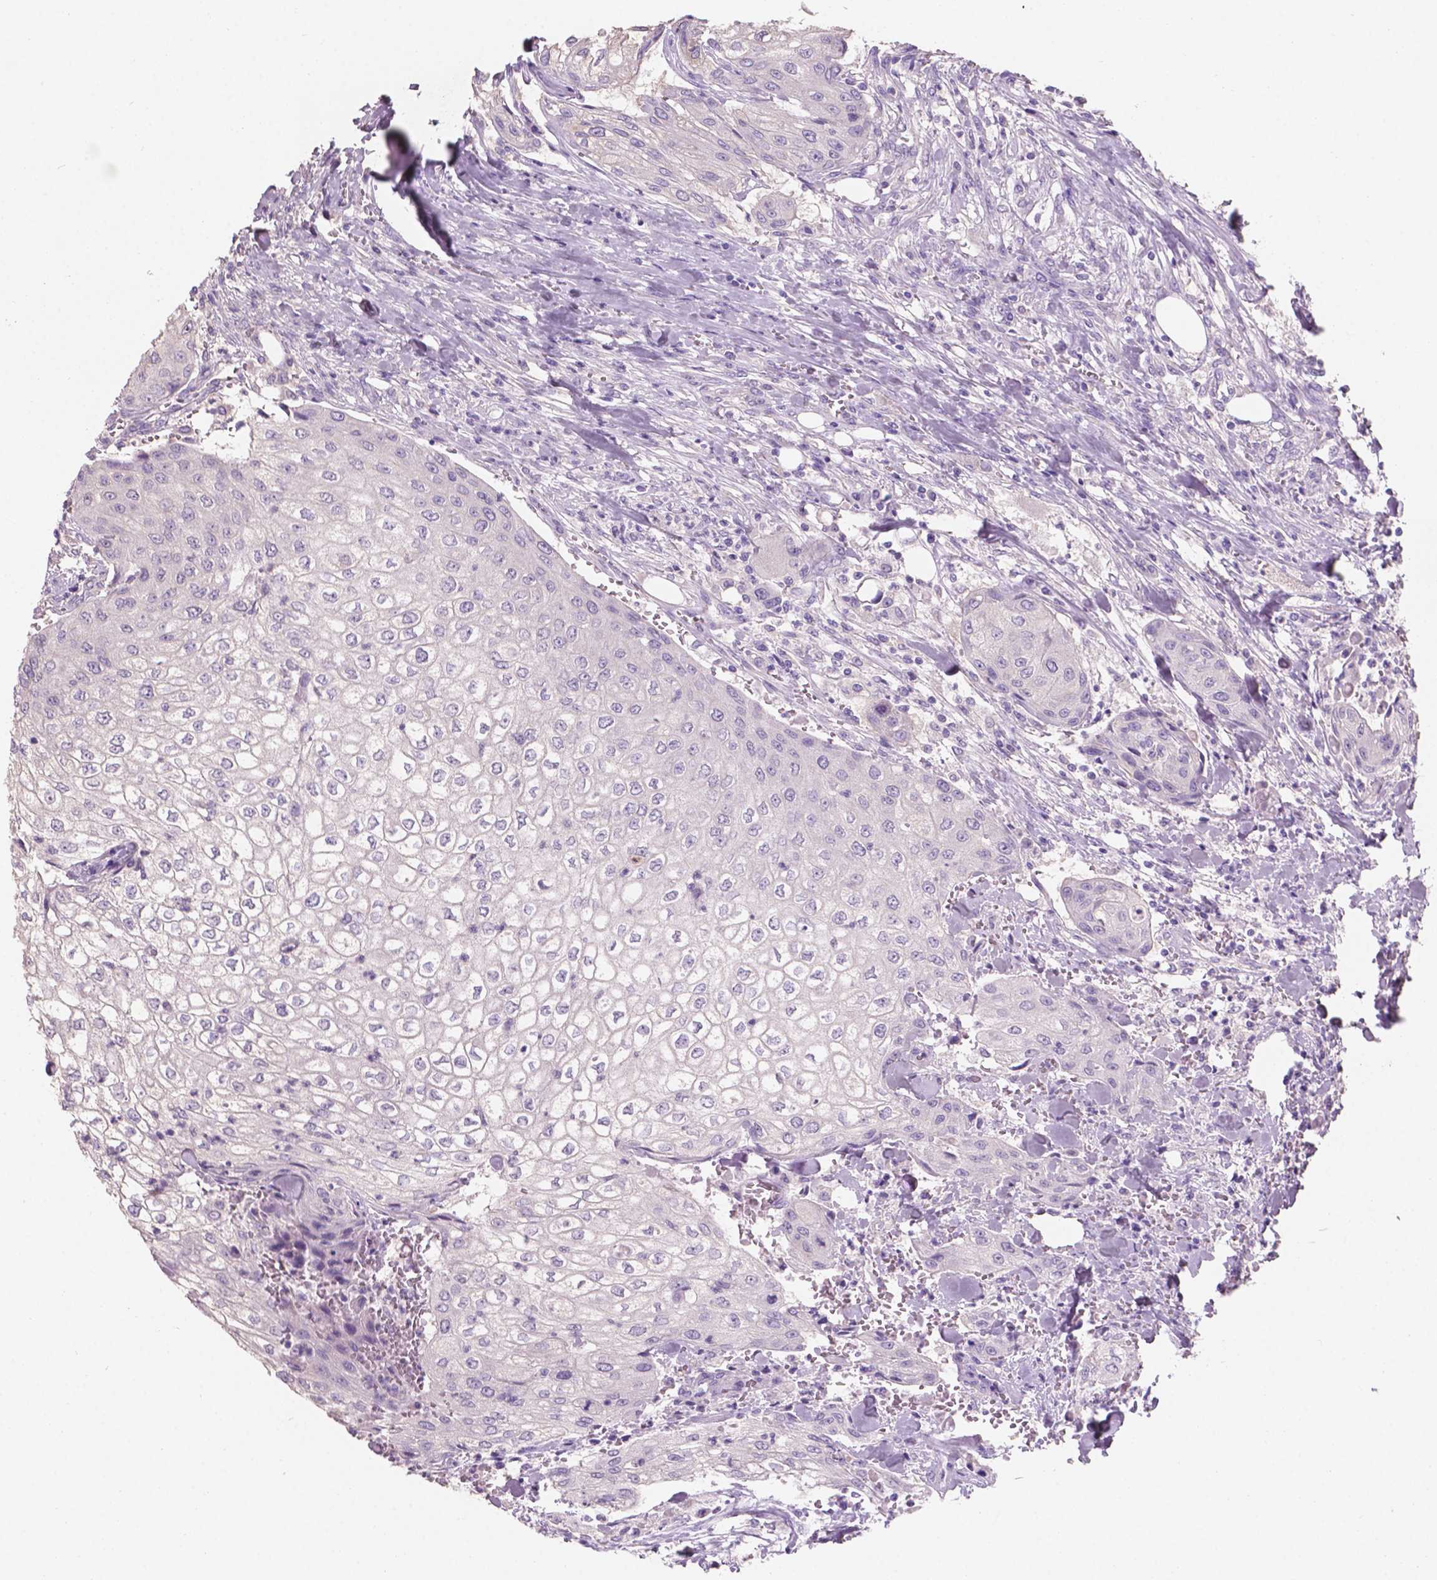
{"staining": {"intensity": "negative", "quantity": "none", "location": "none"}, "tissue": "urothelial cancer", "cell_type": "Tumor cells", "image_type": "cancer", "snomed": [{"axis": "morphology", "description": "Urothelial carcinoma, High grade"}, {"axis": "topography", "description": "Urinary bladder"}], "caption": "High power microscopy histopathology image of an immunohistochemistry histopathology image of urothelial cancer, revealing no significant expression in tumor cells.", "gene": "SBSN", "patient": {"sex": "male", "age": 62}}